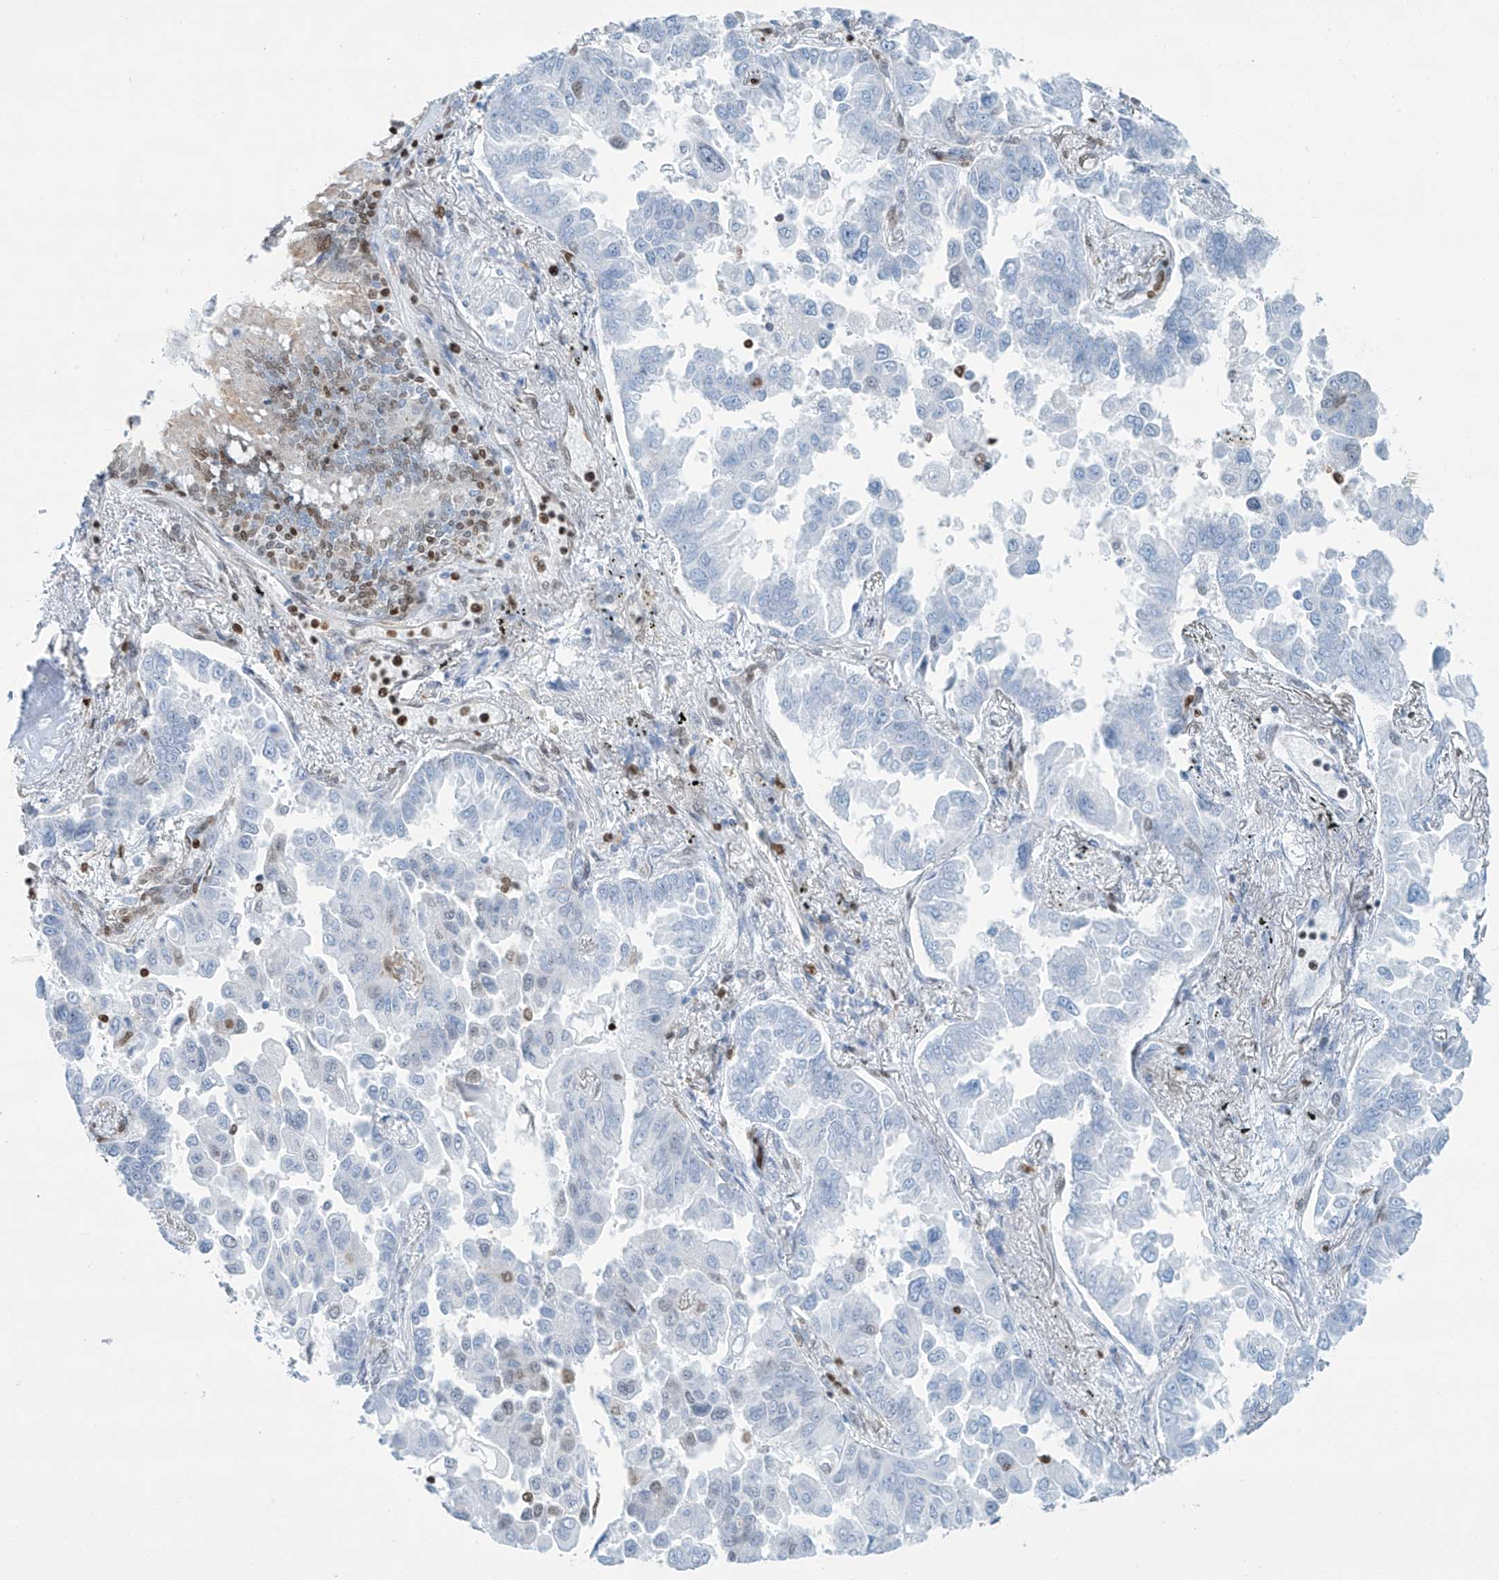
{"staining": {"intensity": "strong", "quantity": "25%-75%", "location": "nuclear"}, "tissue": "lung cancer", "cell_type": "Tumor cells", "image_type": "cancer", "snomed": [{"axis": "morphology", "description": "Adenocarcinoma, NOS"}, {"axis": "topography", "description": "Lung"}], "caption": "Immunohistochemical staining of lung adenocarcinoma shows high levels of strong nuclear protein staining in approximately 25%-75% of tumor cells. Immunohistochemistry stains the protein in brown and the nuclei are stained blue.", "gene": "SARNP", "patient": {"sex": "female", "age": 67}}